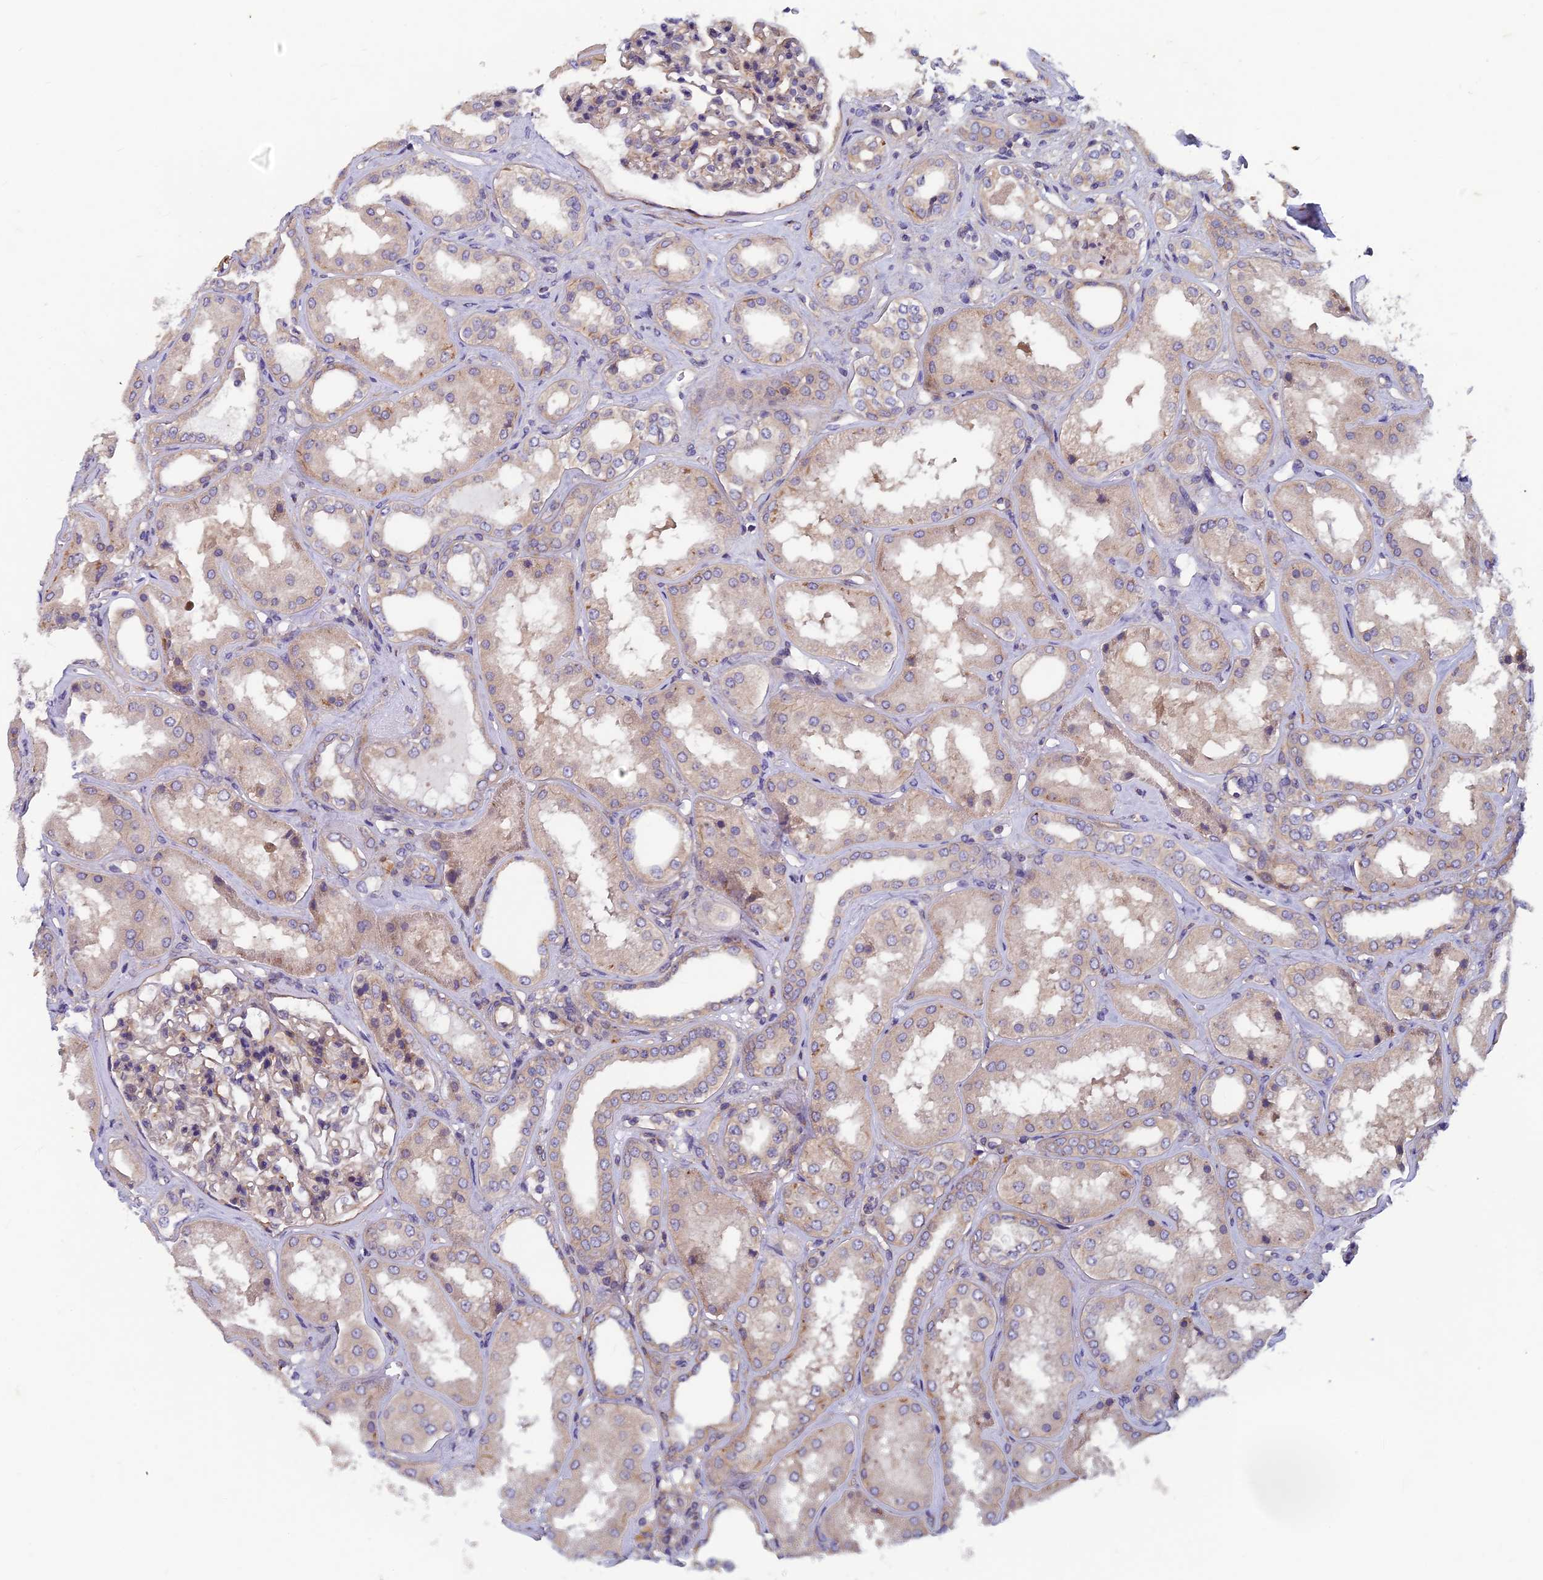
{"staining": {"intensity": "weak", "quantity": "25%-75%", "location": "cytoplasmic/membranous"}, "tissue": "kidney", "cell_type": "Cells in glomeruli", "image_type": "normal", "snomed": [{"axis": "morphology", "description": "Normal tissue, NOS"}, {"axis": "topography", "description": "Kidney"}], "caption": "Normal kidney was stained to show a protein in brown. There is low levels of weak cytoplasmic/membranous staining in approximately 25%-75% of cells in glomeruli.", "gene": "NCAPG", "patient": {"sex": "female", "age": 56}}